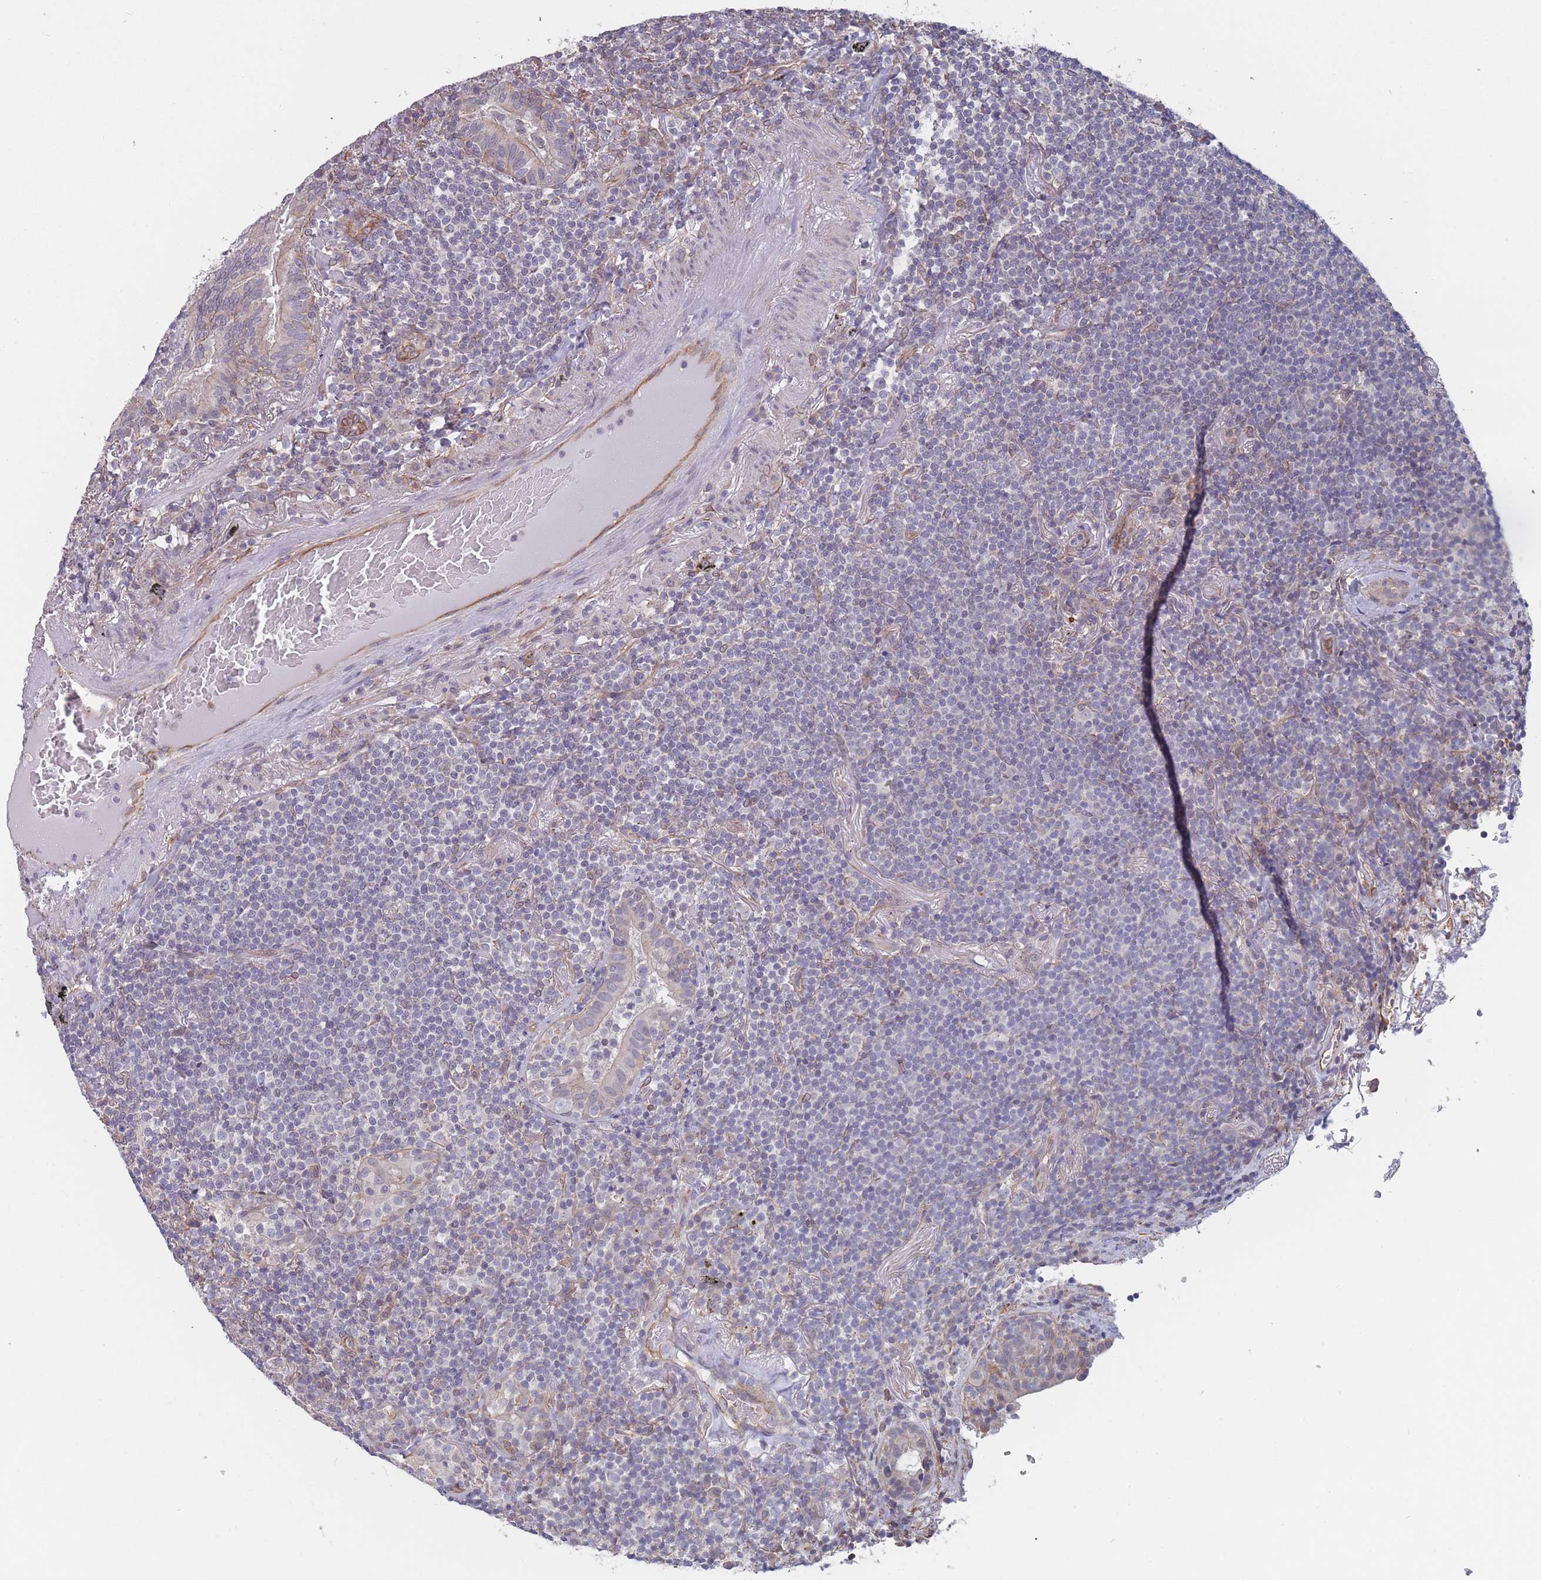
{"staining": {"intensity": "negative", "quantity": "none", "location": "none"}, "tissue": "lymphoma", "cell_type": "Tumor cells", "image_type": "cancer", "snomed": [{"axis": "morphology", "description": "Malignant lymphoma, non-Hodgkin's type, Low grade"}, {"axis": "topography", "description": "Lung"}], "caption": "Immunohistochemical staining of lymphoma displays no significant positivity in tumor cells.", "gene": "SLC1A6", "patient": {"sex": "female", "age": 71}}